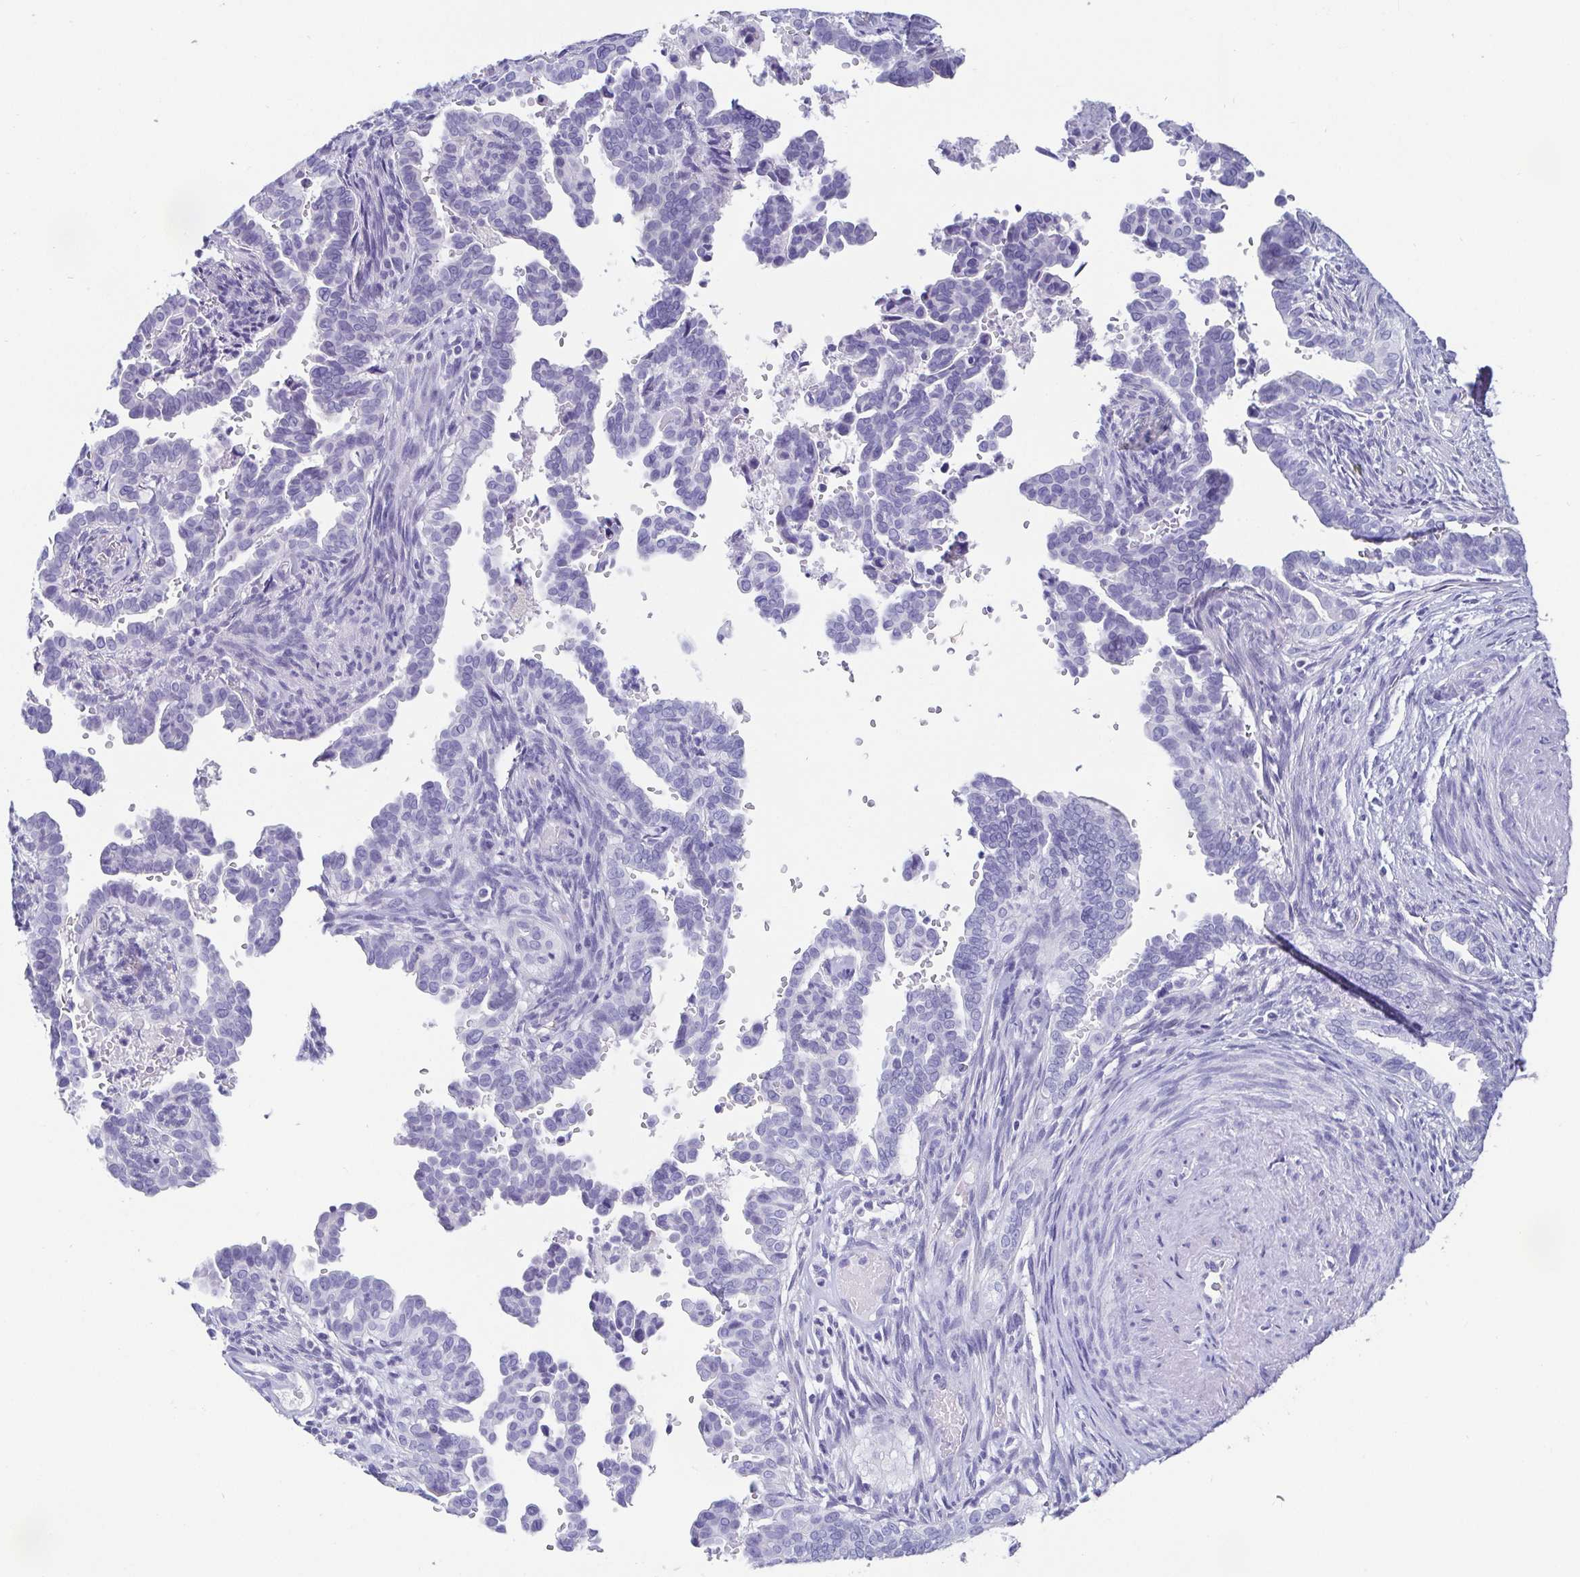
{"staining": {"intensity": "negative", "quantity": "none", "location": "none"}, "tissue": "cervical cancer", "cell_type": "Tumor cells", "image_type": "cancer", "snomed": [{"axis": "morphology", "description": "Adenocarcinoma, NOS"}, {"axis": "morphology", "description": "Adenocarcinoma, Low grade"}, {"axis": "topography", "description": "Cervix"}], "caption": "The photomicrograph reveals no staining of tumor cells in cervical adenocarcinoma. (DAB (3,3'-diaminobenzidine) immunohistochemistry (IHC), high magnification).", "gene": "SCGN", "patient": {"sex": "female", "age": 35}}